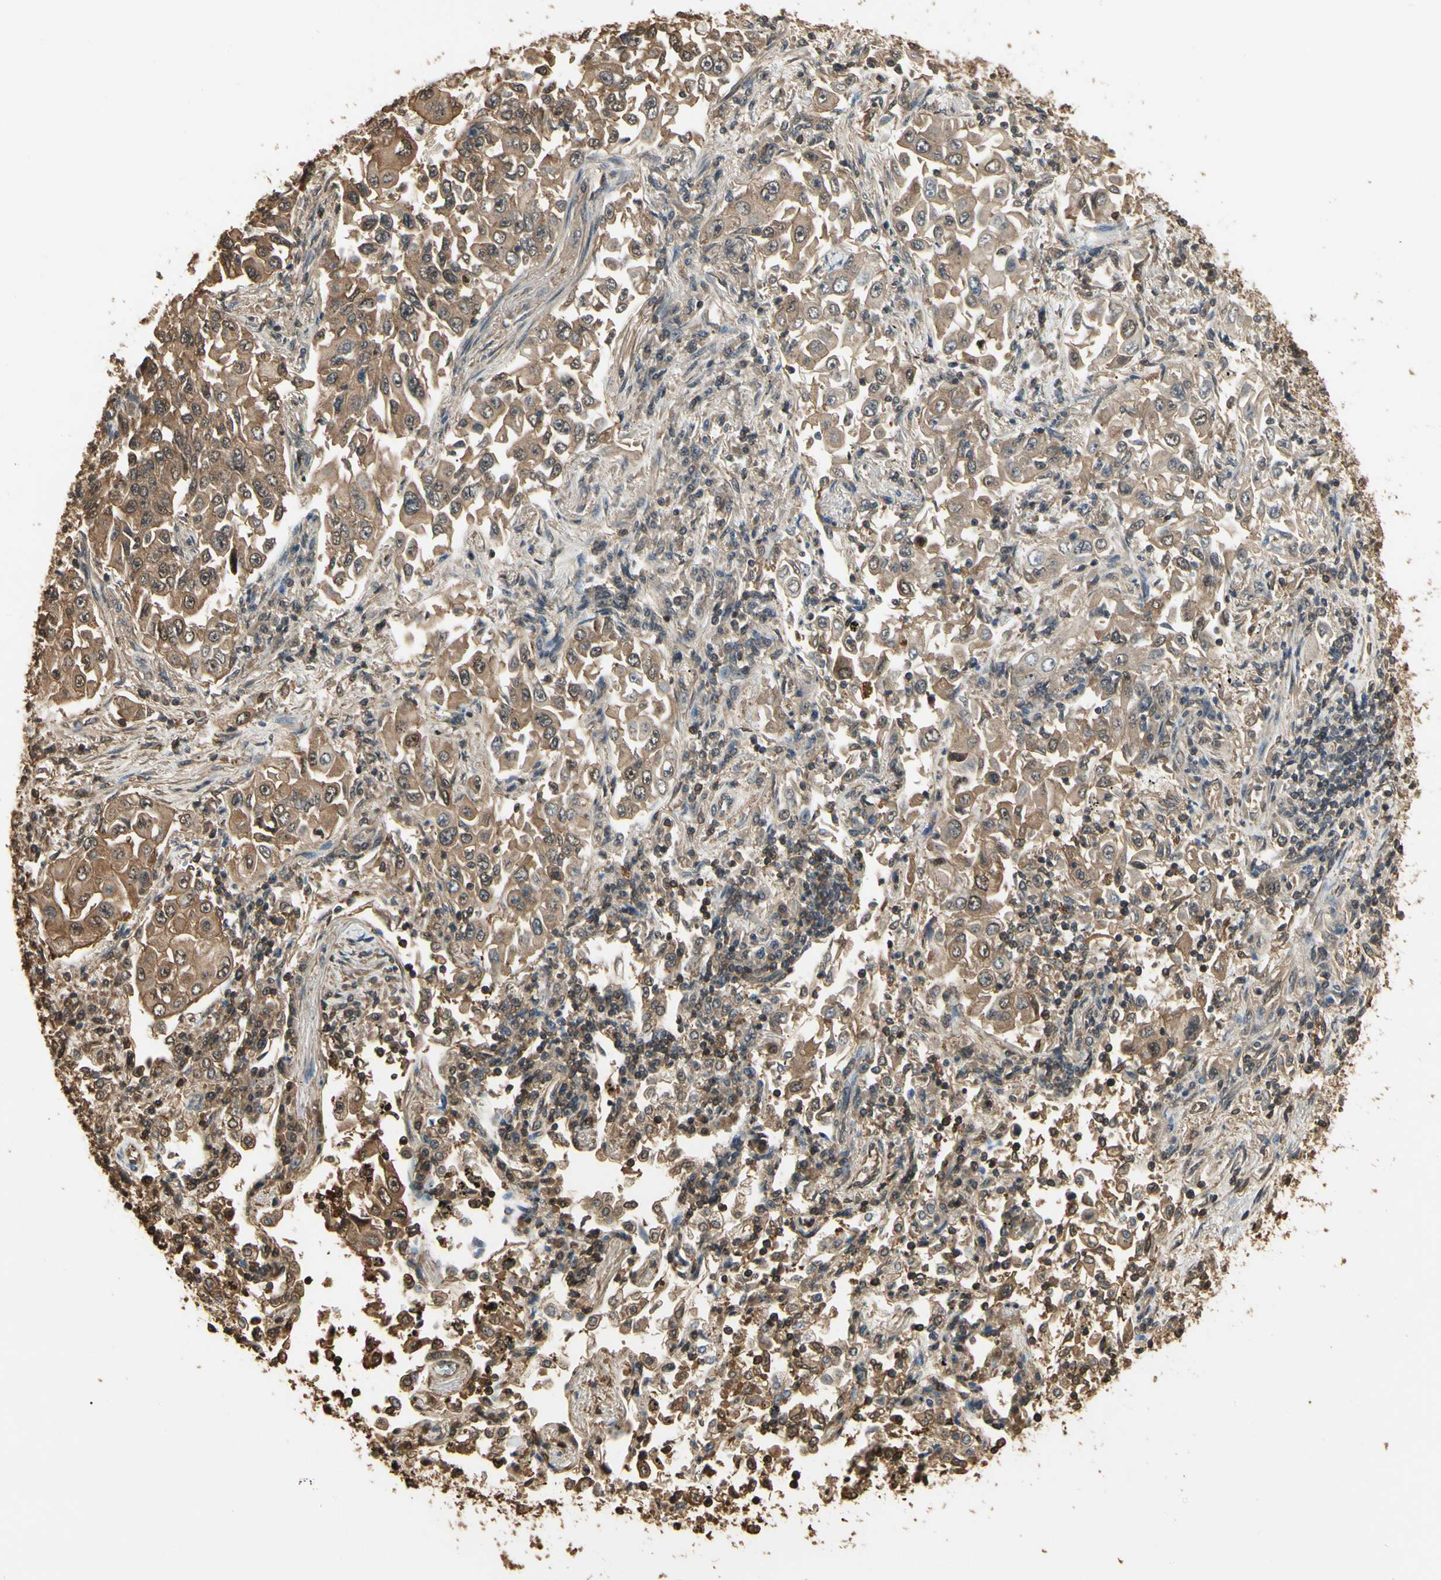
{"staining": {"intensity": "moderate", "quantity": ">75%", "location": "cytoplasmic/membranous"}, "tissue": "lung cancer", "cell_type": "Tumor cells", "image_type": "cancer", "snomed": [{"axis": "morphology", "description": "Adenocarcinoma, NOS"}, {"axis": "topography", "description": "Lung"}], "caption": "Lung adenocarcinoma stained for a protein demonstrates moderate cytoplasmic/membranous positivity in tumor cells.", "gene": "YWHAE", "patient": {"sex": "male", "age": 84}}